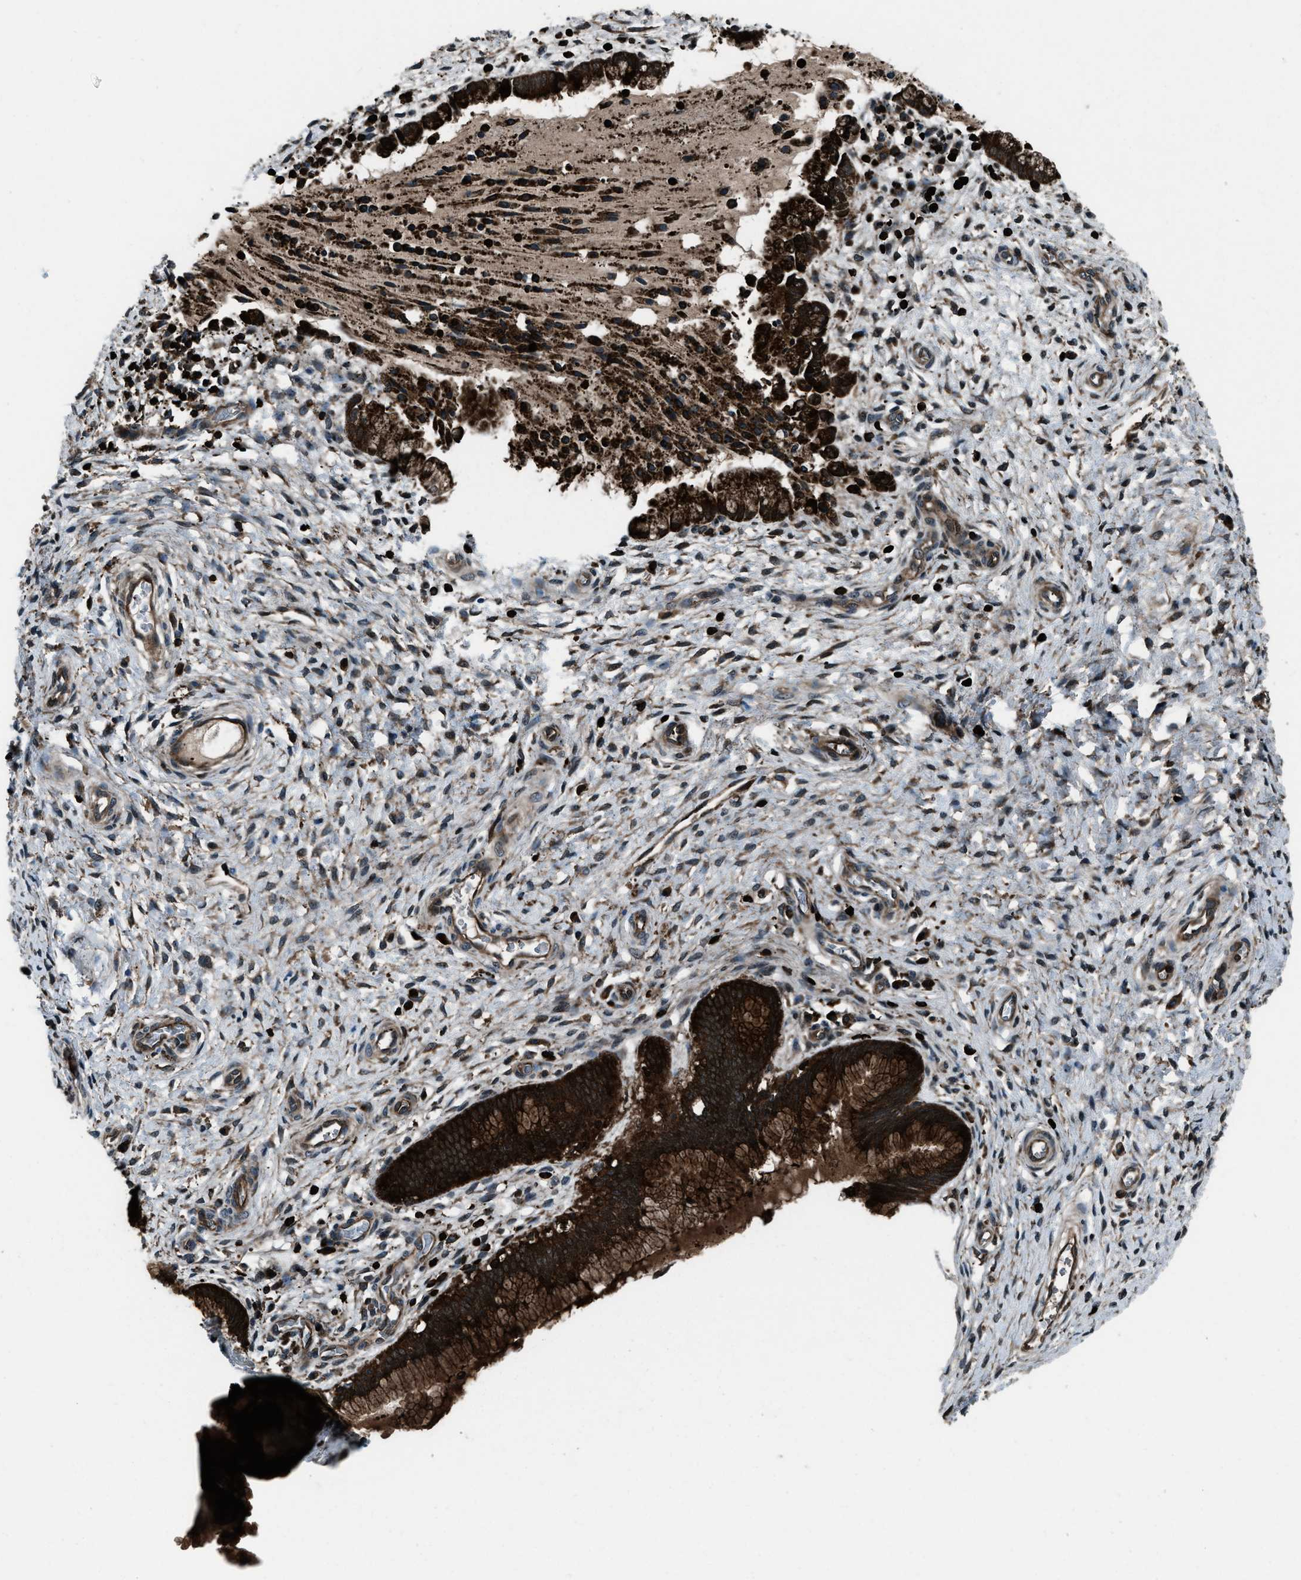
{"staining": {"intensity": "strong", "quantity": ">75%", "location": "cytoplasmic/membranous,nuclear"}, "tissue": "cervix", "cell_type": "Glandular cells", "image_type": "normal", "snomed": [{"axis": "morphology", "description": "Normal tissue, NOS"}, {"axis": "topography", "description": "Cervix"}], "caption": "Cervix was stained to show a protein in brown. There is high levels of strong cytoplasmic/membranous,nuclear staining in approximately >75% of glandular cells.", "gene": "SNX30", "patient": {"sex": "female", "age": 55}}